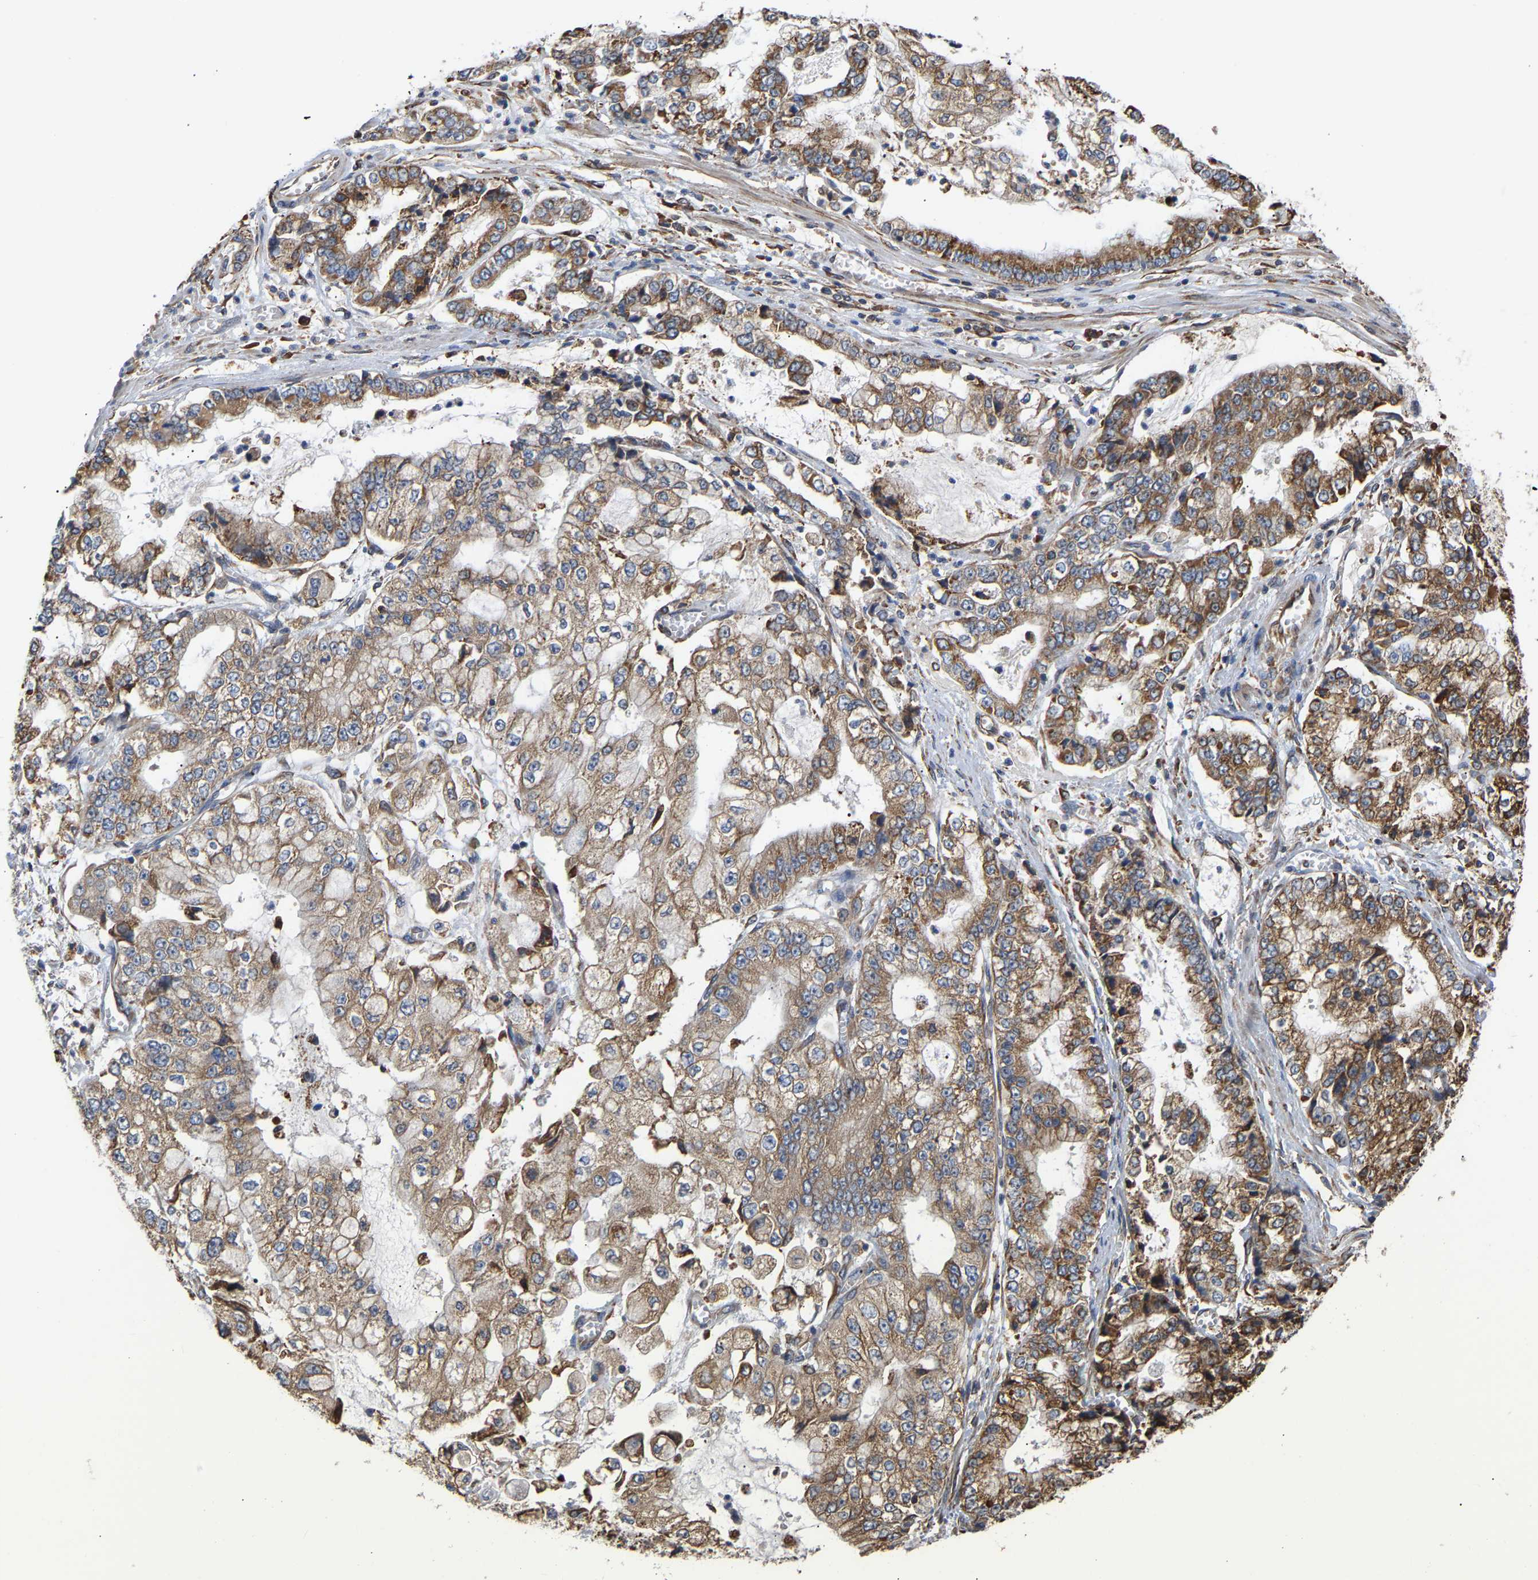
{"staining": {"intensity": "moderate", "quantity": ">75%", "location": "cytoplasmic/membranous"}, "tissue": "stomach cancer", "cell_type": "Tumor cells", "image_type": "cancer", "snomed": [{"axis": "morphology", "description": "Adenocarcinoma, NOS"}, {"axis": "topography", "description": "Stomach"}], "caption": "A histopathology image showing moderate cytoplasmic/membranous positivity in approximately >75% of tumor cells in stomach adenocarcinoma, as visualized by brown immunohistochemical staining.", "gene": "ARAP1", "patient": {"sex": "male", "age": 76}}